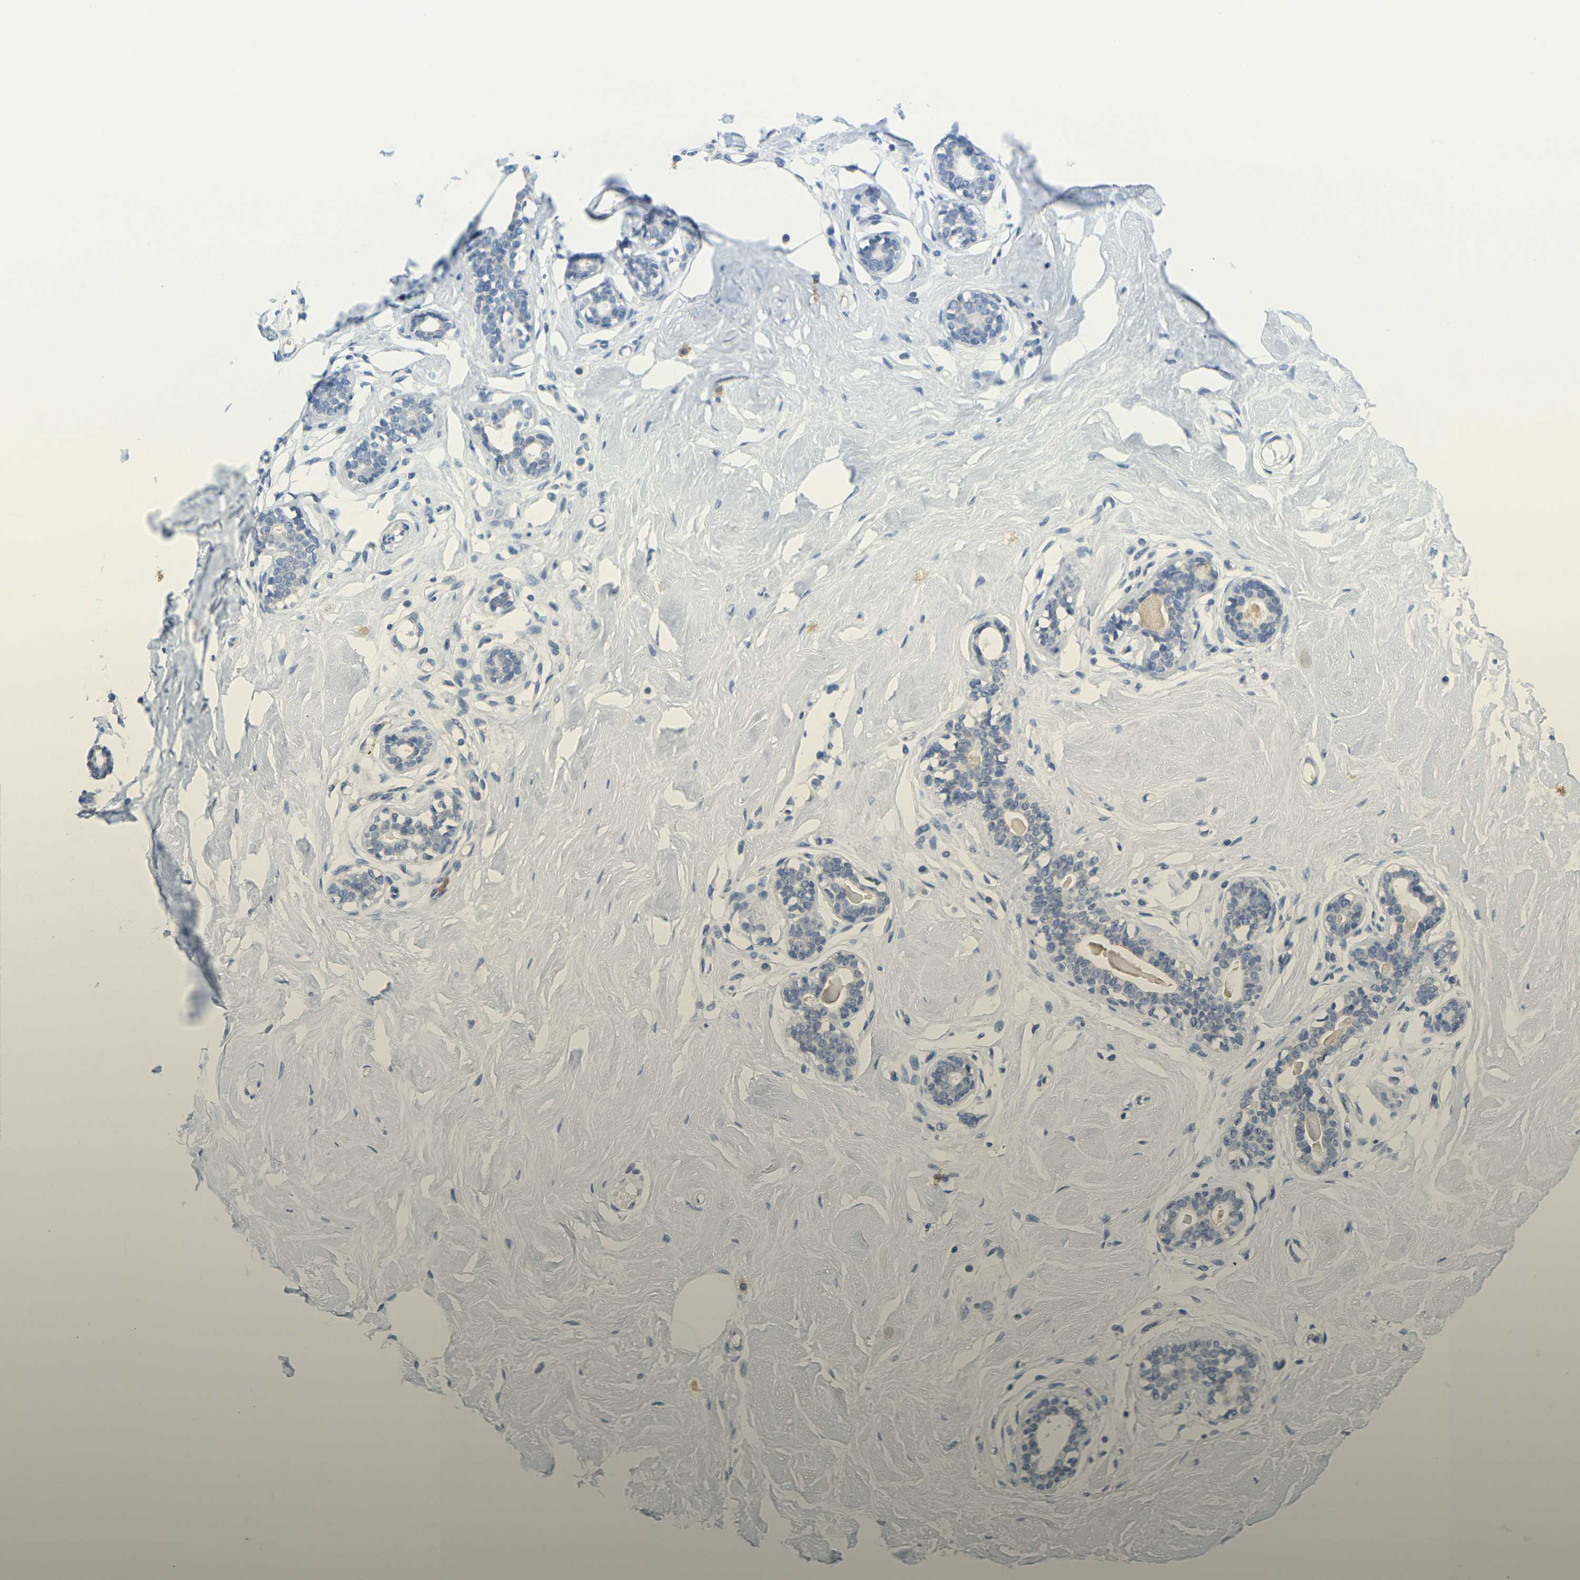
{"staining": {"intensity": "negative", "quantity": "none", "location": "none"}, "tissue": "breast", "cell_type": "Adipocytes", "image_type": "normal", "snomed": [{"axis": "morphology", "description": "Normal tissue, NOS"}, {"axis": "topography", "description": "Breast"}], "caption": "Immunohistochemistry (IHC) image of normal human breast stained for a protein (brown), which demonstrates no positivity in adipocytes.", "gene": "KLK5", "patient": {"sex": "female", "age": 23}}